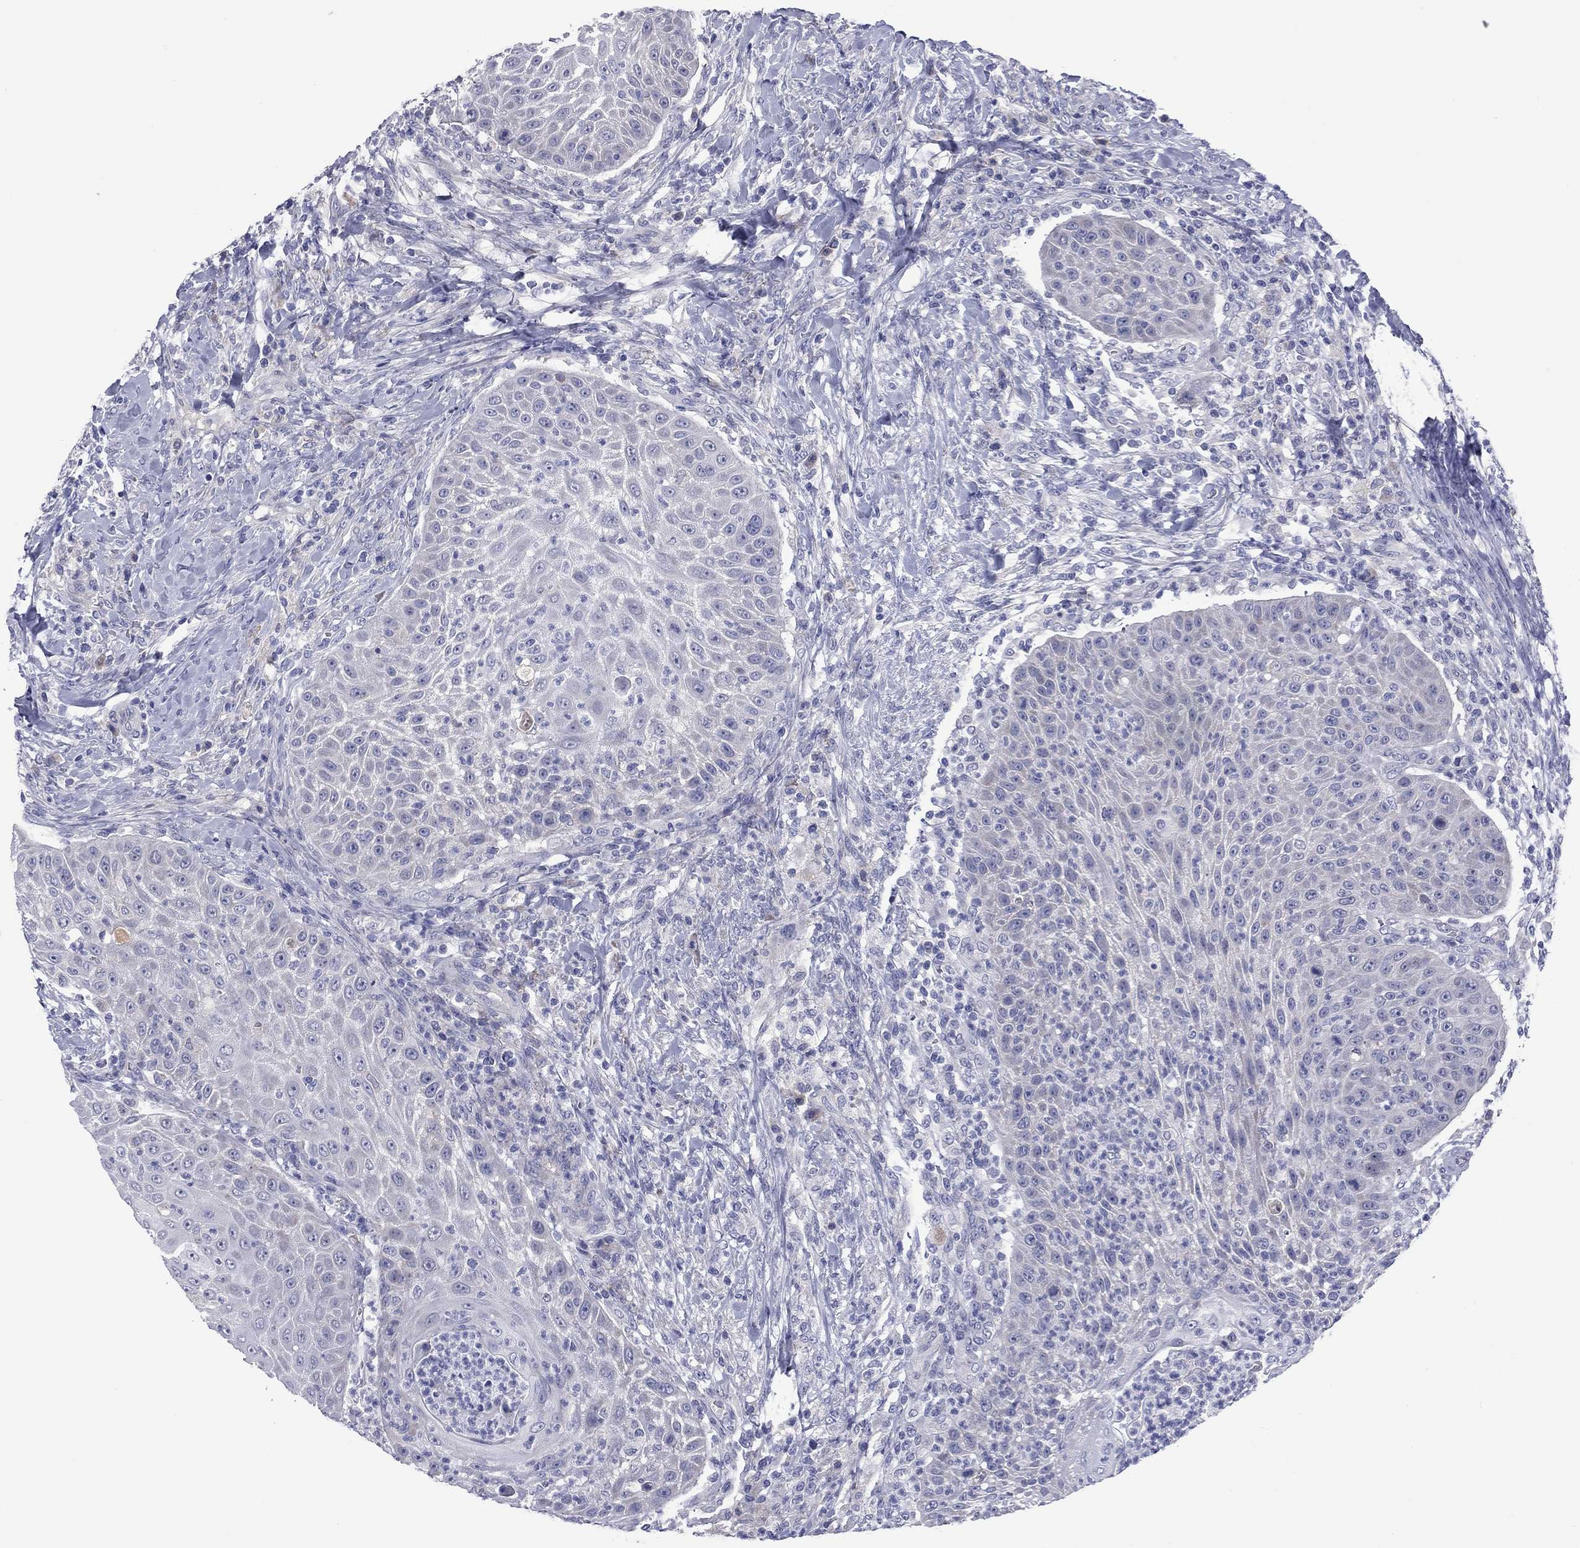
{"staining": {"intensity": "negative", "quantity": "none", "location": "none"}, "tissue": "head and neck cancer", "cell_type": "Tumor cells", "image_type": "cancer", "snomed": [{"axis": "morphology", "description": "Squamous cell carcinoma, NOS"}, {"axis": "topography", "description": "Head-Neck"}], "caption": "Tumor cells are negative for brown protein staining in head and neck cancer.", "gene": "UNC119B", "patient": {"sex": "male", "age": 69}}